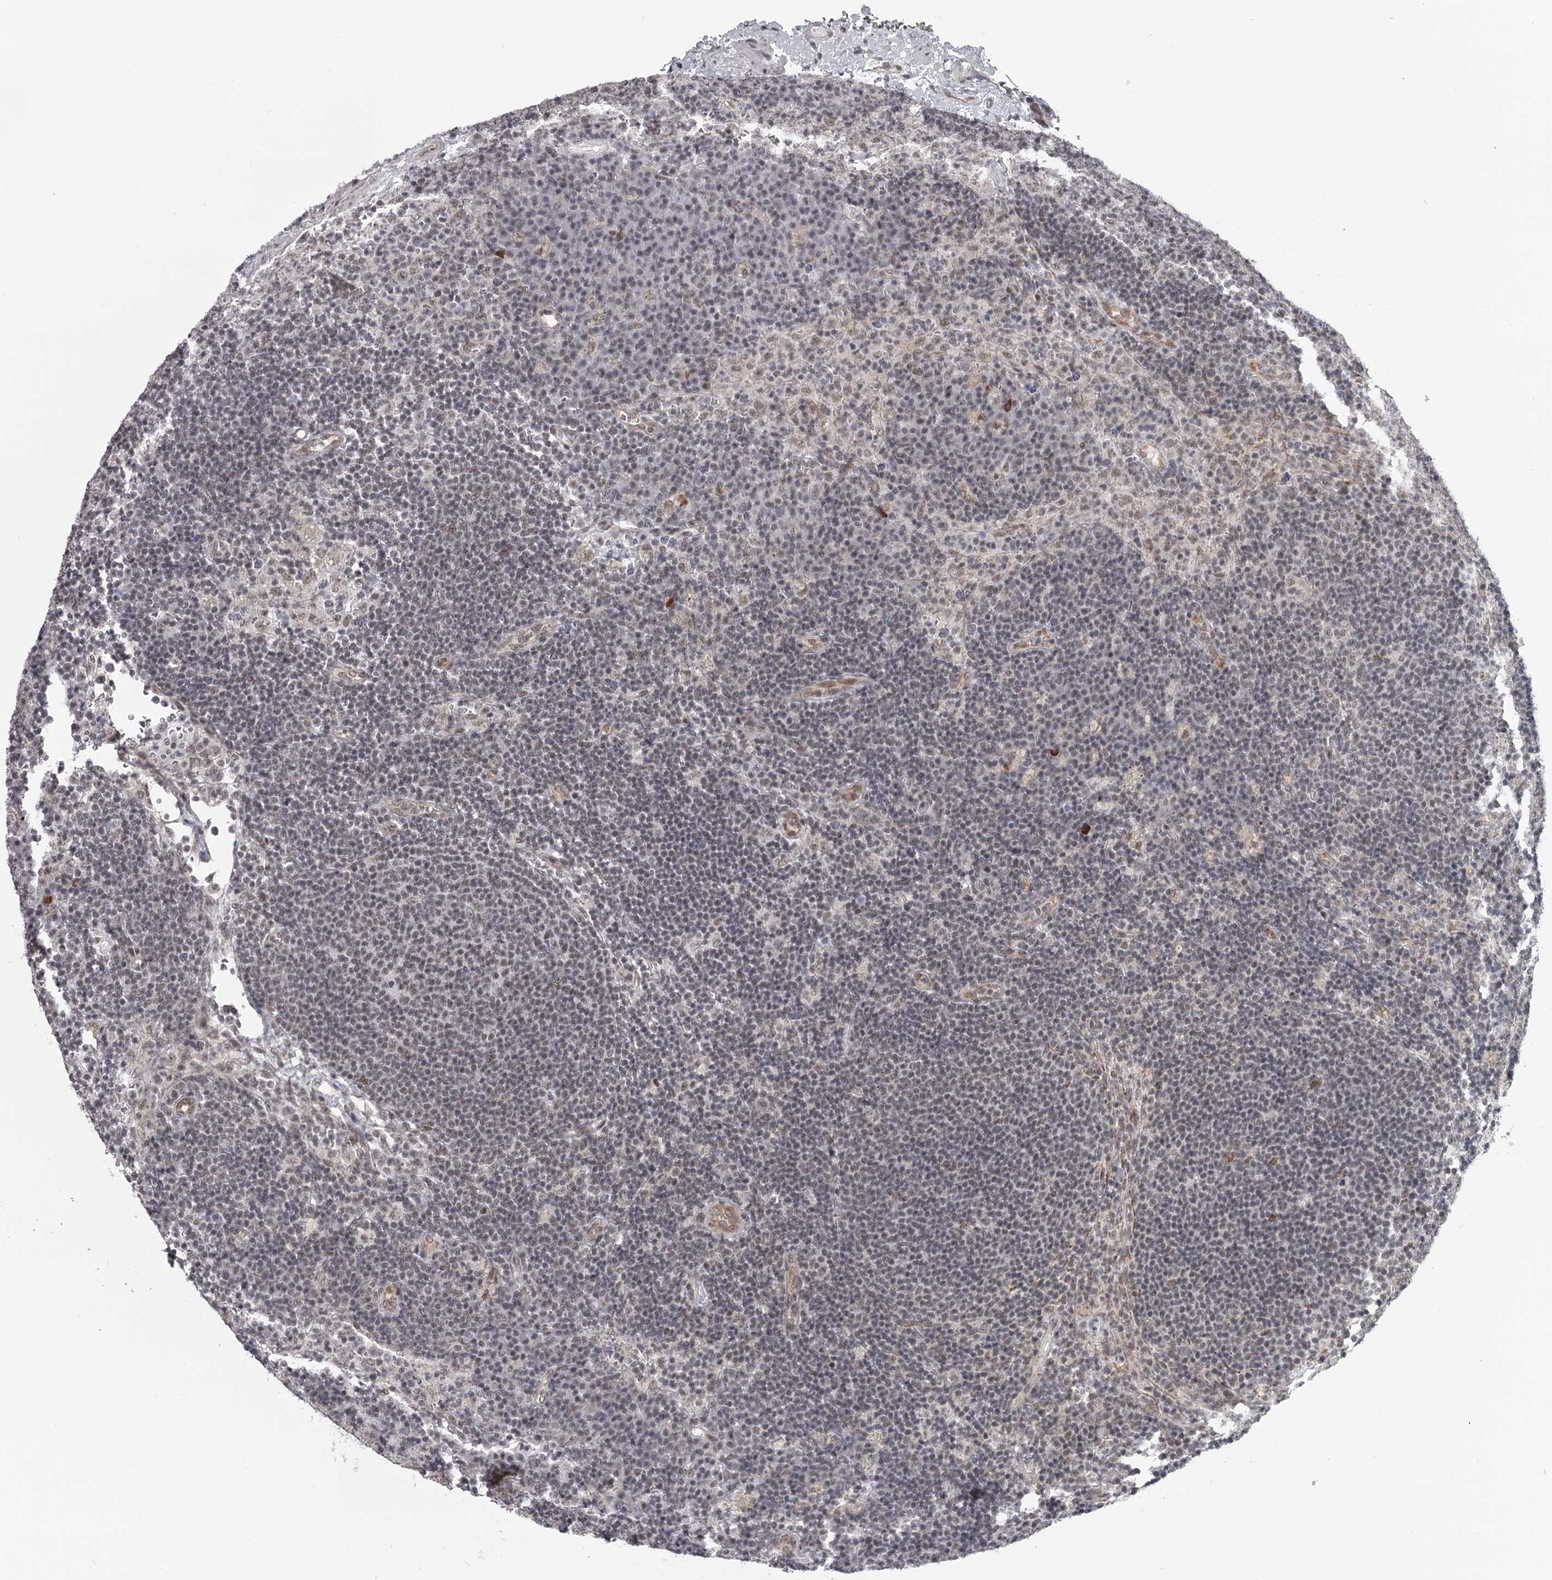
{"staining": {"intensity": "weak", "quantity": ">75%", "location": "nuclear"}, "tissue": "lymph node", "cell_type": "Germinal center cells", "image_type": "normal", "snomed": [{"axis": "morphology", "description": "Normal tissue, NOS"}, {"axis": "topography", "description": "Lymph node"}], "caption": "High-magnification brightfield microscopy of benign lymph node stained with DAB (brown) and counterstained with hematoxylin (blue). germinal center cells exhibit weak nuclear staining is identified in approximately>75% of cells. The protein of interest is shown in brown color, while the nuclei are stained blue.", "gene": "FAM13C", "patient": {"sex": "female", "age": 70}}